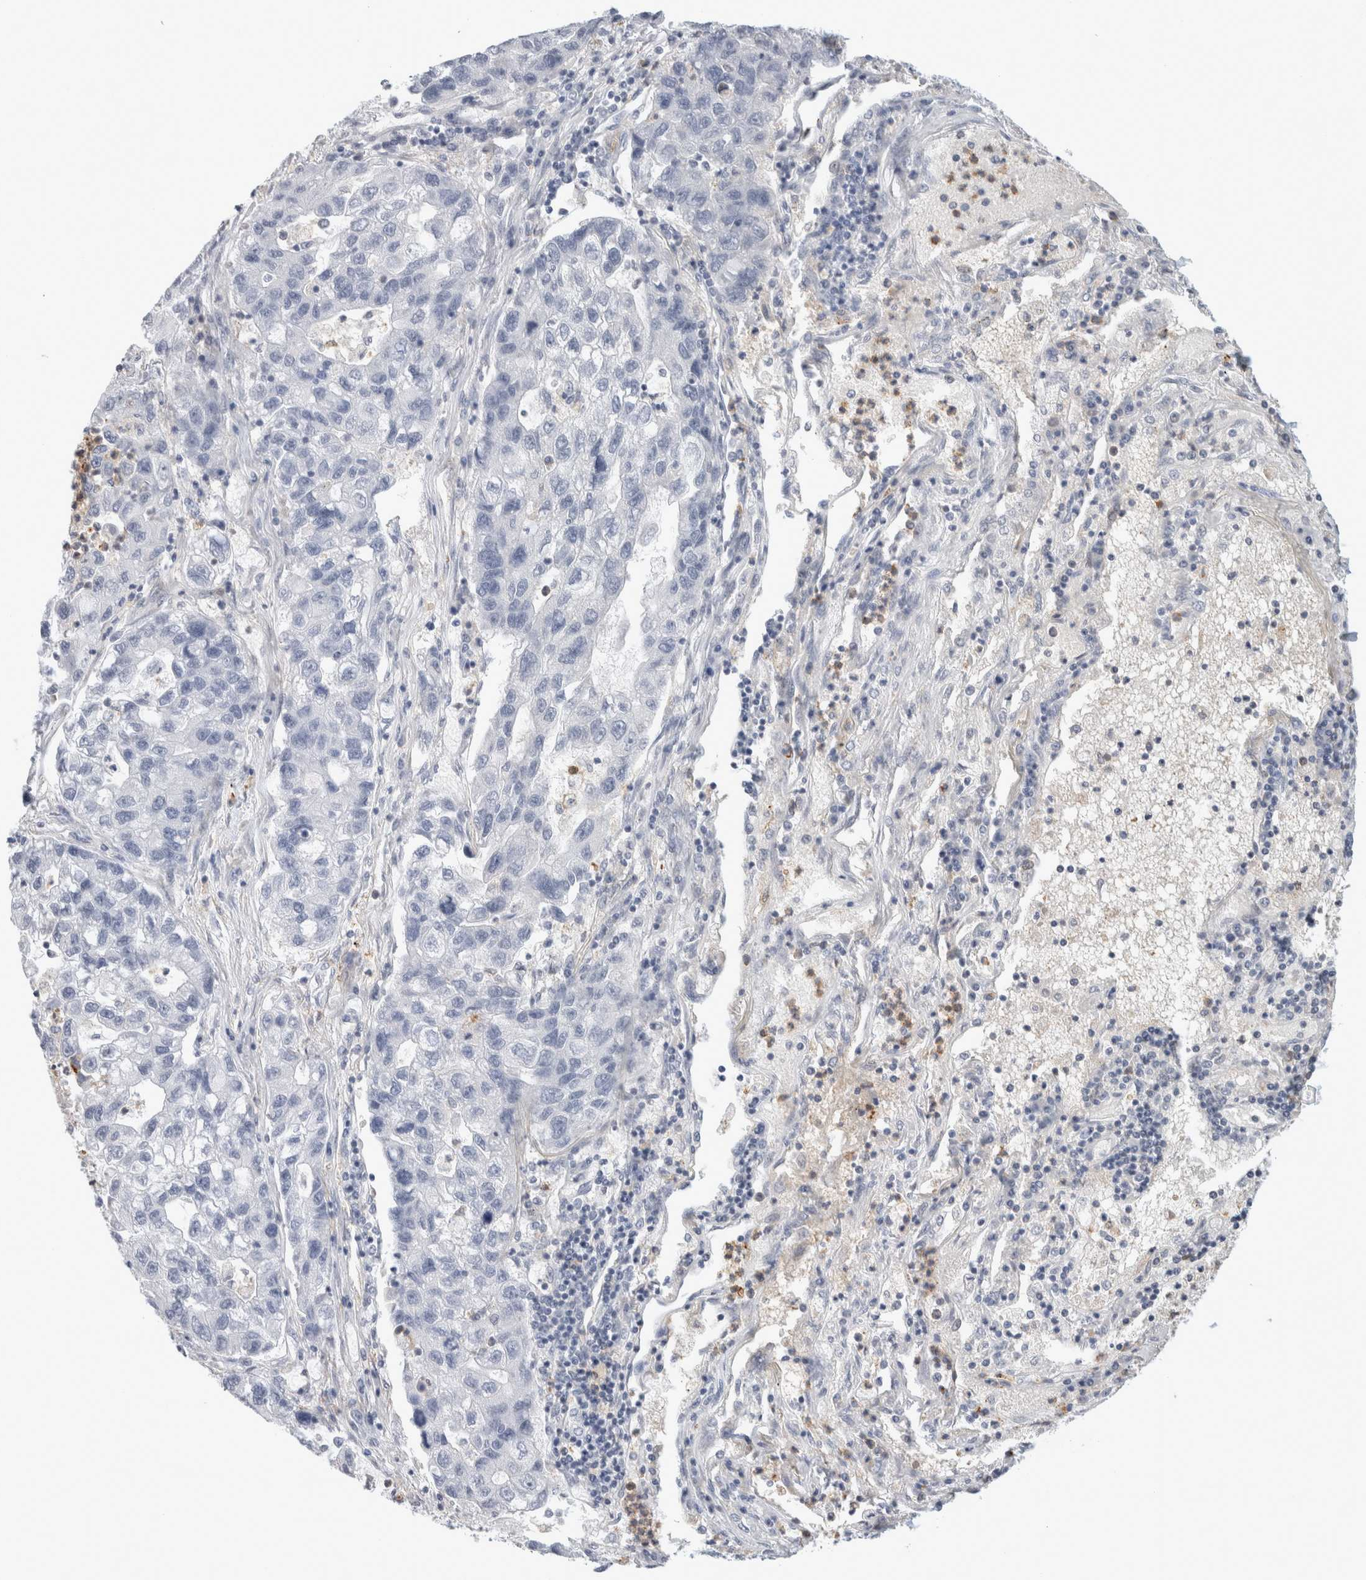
{"staining": {"intensity": "negative", "quantity": "none", "location": "none"}, "tissue": "lung cancer", "cell_type": "Tumor cells", "image_type": "cancer", "snomed": [{"axis": "morphology", "description": "Adenocarcinoma, NOS"}, {"axis": "topography", "description": "Lung"}], "caption": "Immunohistochemistry image of lung cancer stained for a protein (brown), which displays no expression in tumor cells.", "gene": "P2RY2", "patient": {"sex": "female", "age": 51}}